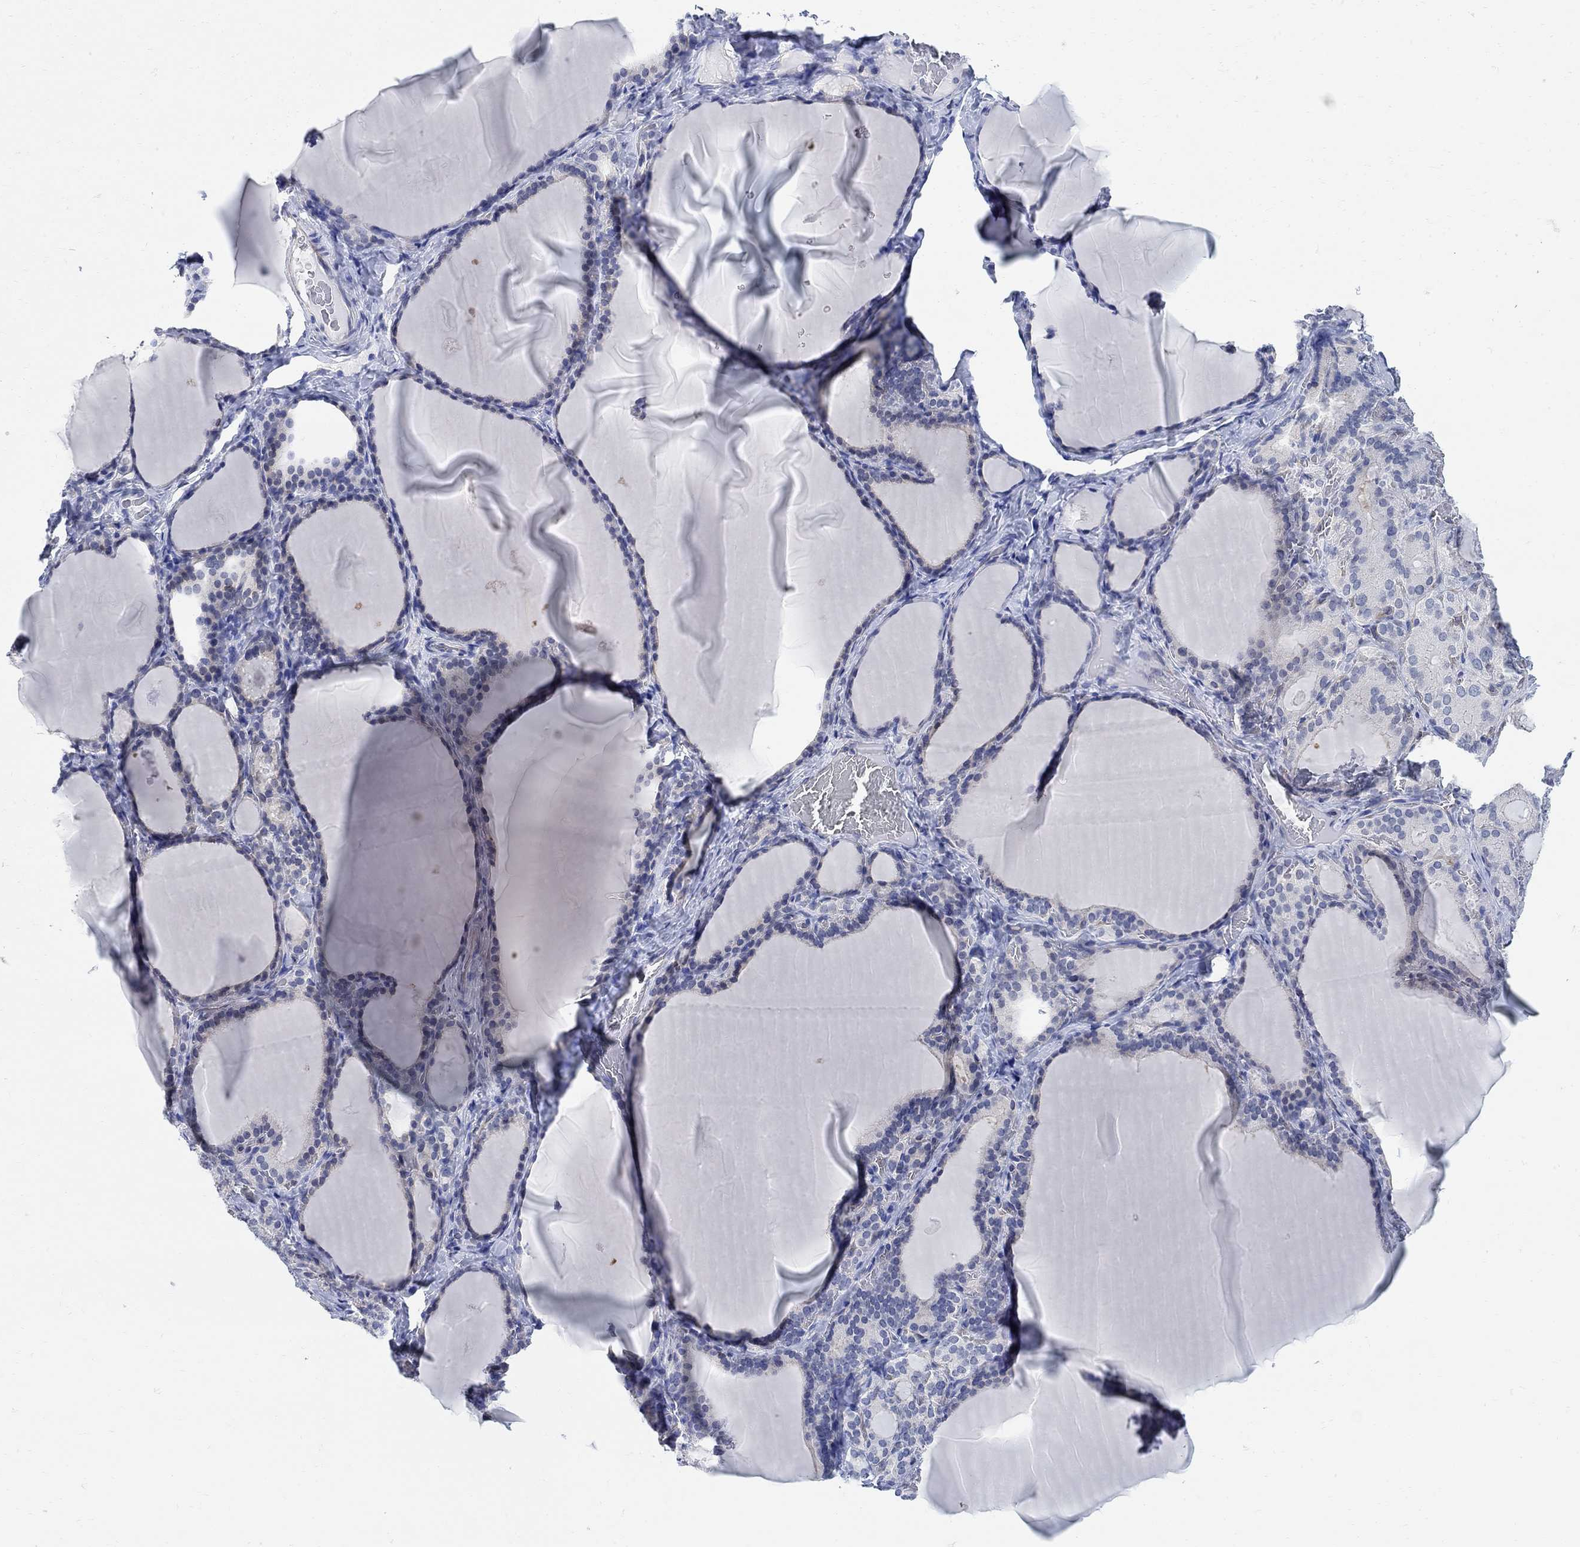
{"staining": {"intensity": "negative", "quantity": "none", "location": "none"}, "tissue": "thyroid gland", "cell_type": "Glandular cells", "image_type": "normal", "snomed": [{"axis": "morphology", "description": "Normal tissue, NOS"}, {"axis": "morphology", "description": "Hyperplasia, NOS"}, {"axis": "topography", "description": "Thyroid gland"}], "caption": "This is an IHC histopathology image of unremarkable thyroid gland. There is no staining in glandular cells.", "gene": "PHF21B", "patient": {"sex": "female", "age": 27}}